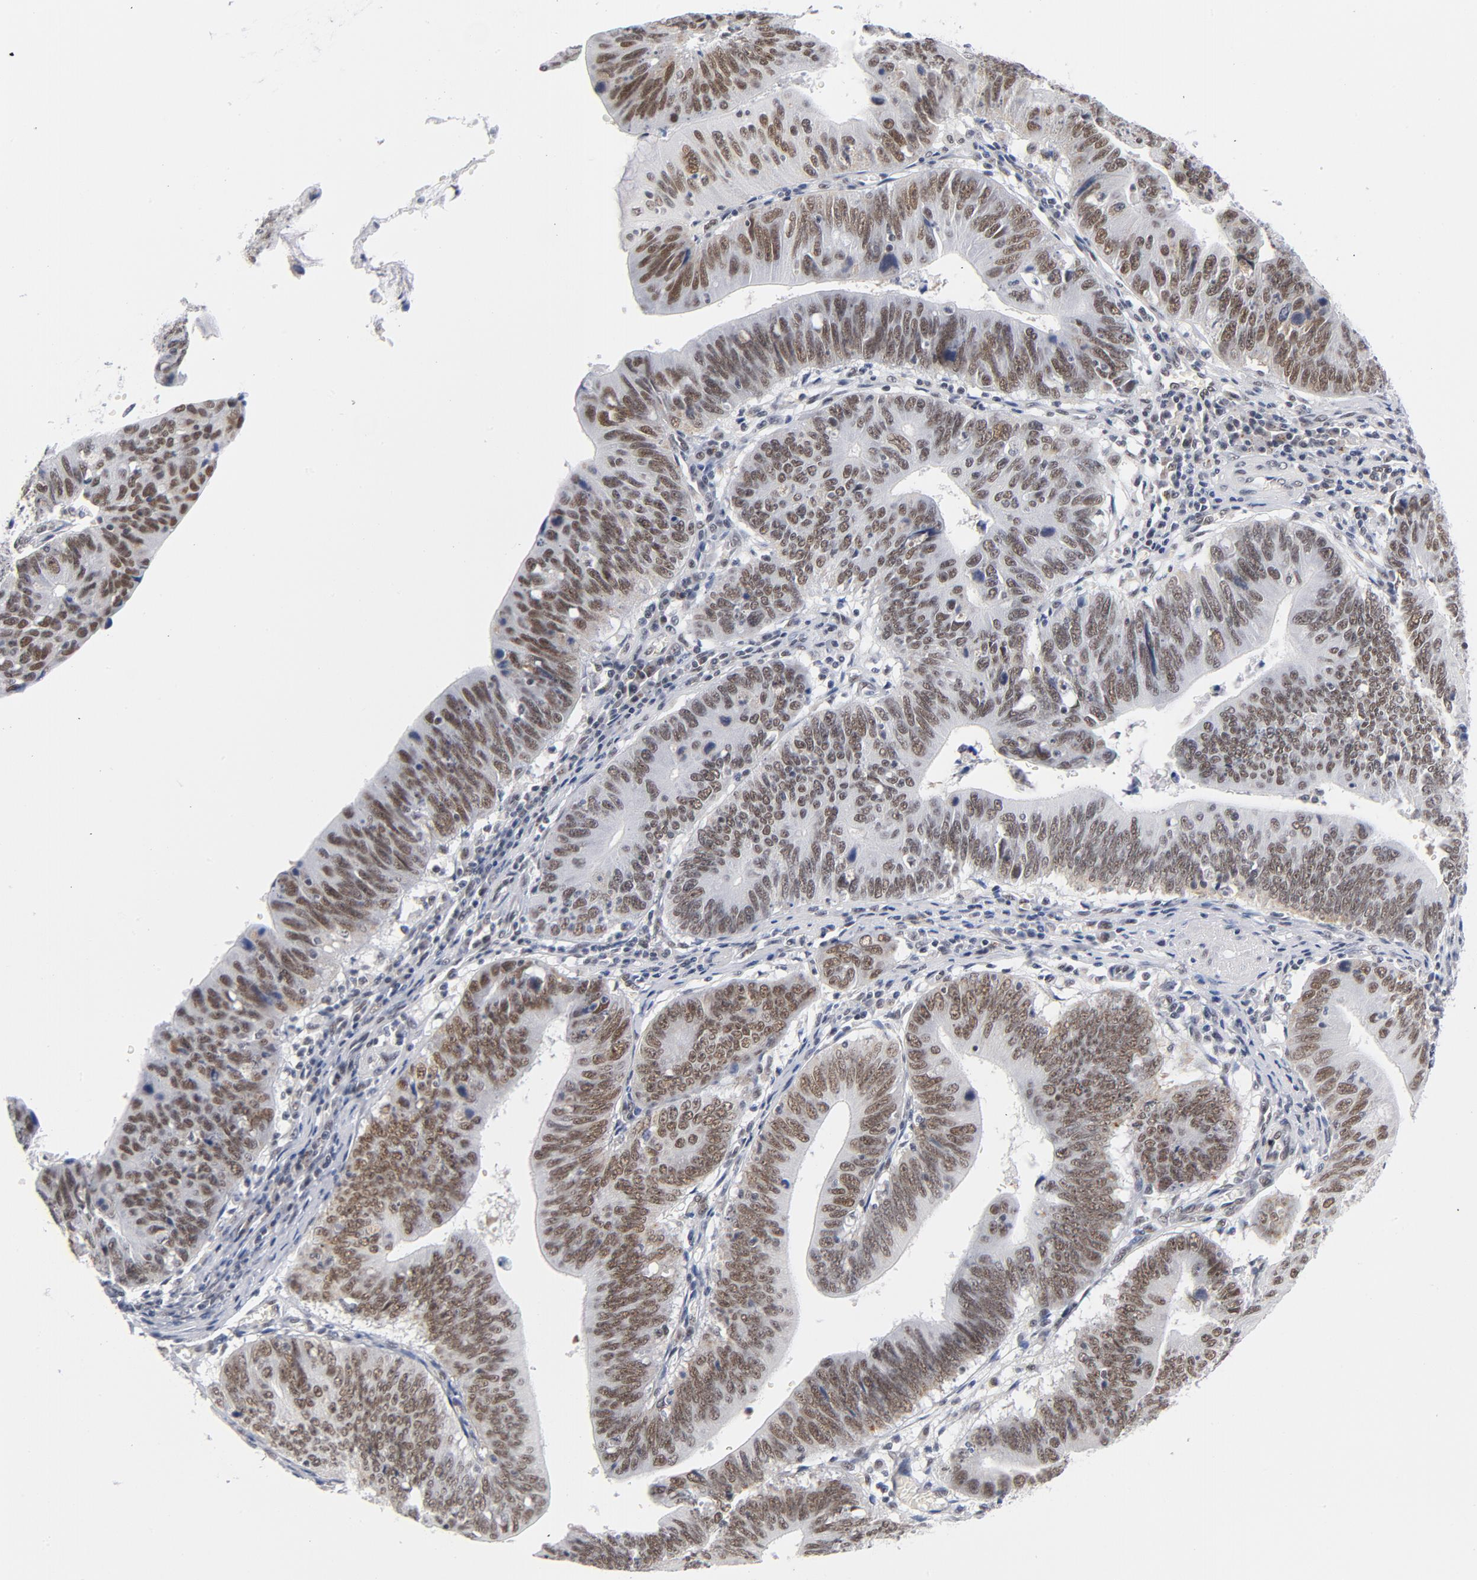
{"staining": {"intensity": "moderate", "quantity": ">75%", "location": "nuclear"}, "tissue": "stomach cancer", "cell_type": "Tumor cells", "image_type": "cancer", "snomed": [{"axis": "morphology", "description": "Adenocarcinoma, NOS"}, {"axis": "topography", "description": "Stomach"}], "caption": "Immunohistochemical staining of human stomach cancer (adenocarcinoma) displays medium levels of moderate nuclear positivity in about >75% of tumor cells. Nuclei are stained in blue.", "gene": "BAP1", "patient": {"sex": "male", "age": 59}}